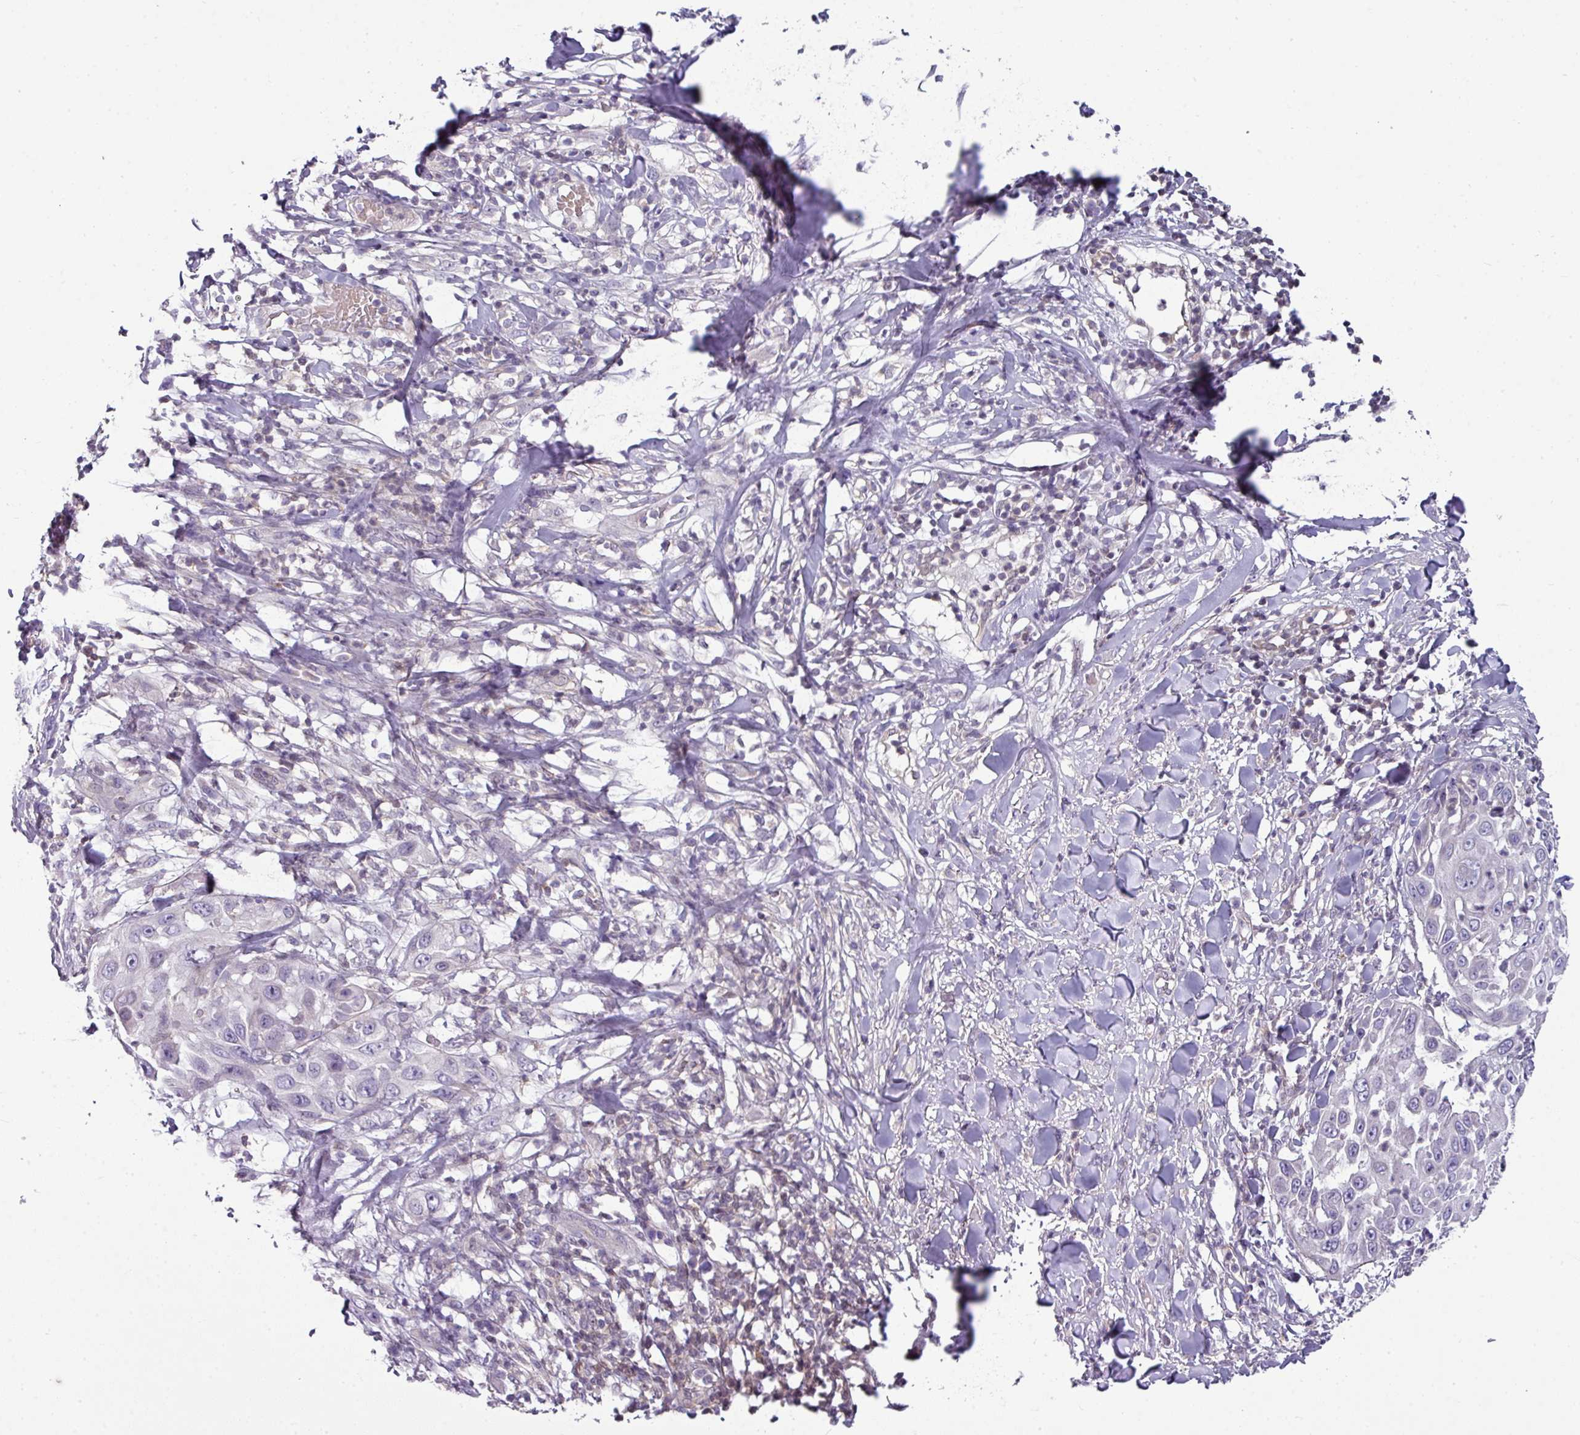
{"staining": {"intensity": "negative", "quantity": "none", "location": "none"}, "tissue": "skin cancer", "cell_type": "Tumor cells", "image_type": "cancer", "snomed": [{"axis": "morphology", "description": "Squamous cell carcinoma, NOS"}, {"axis": "topography", "description": "Skin"}], "caption": "The micrograph exhibits no staining of tumor cells in skin cancer (squamous cell carcinoma). Brightfield microscopy of immunohistochemistry (IHC) stained with DAB (3,3'-diaminobenzidine) (brown) and hematoxylin (blue), captured at high magnification.", "gene": "STAT5A", "patient": {"sex": "female", "age": 44}}